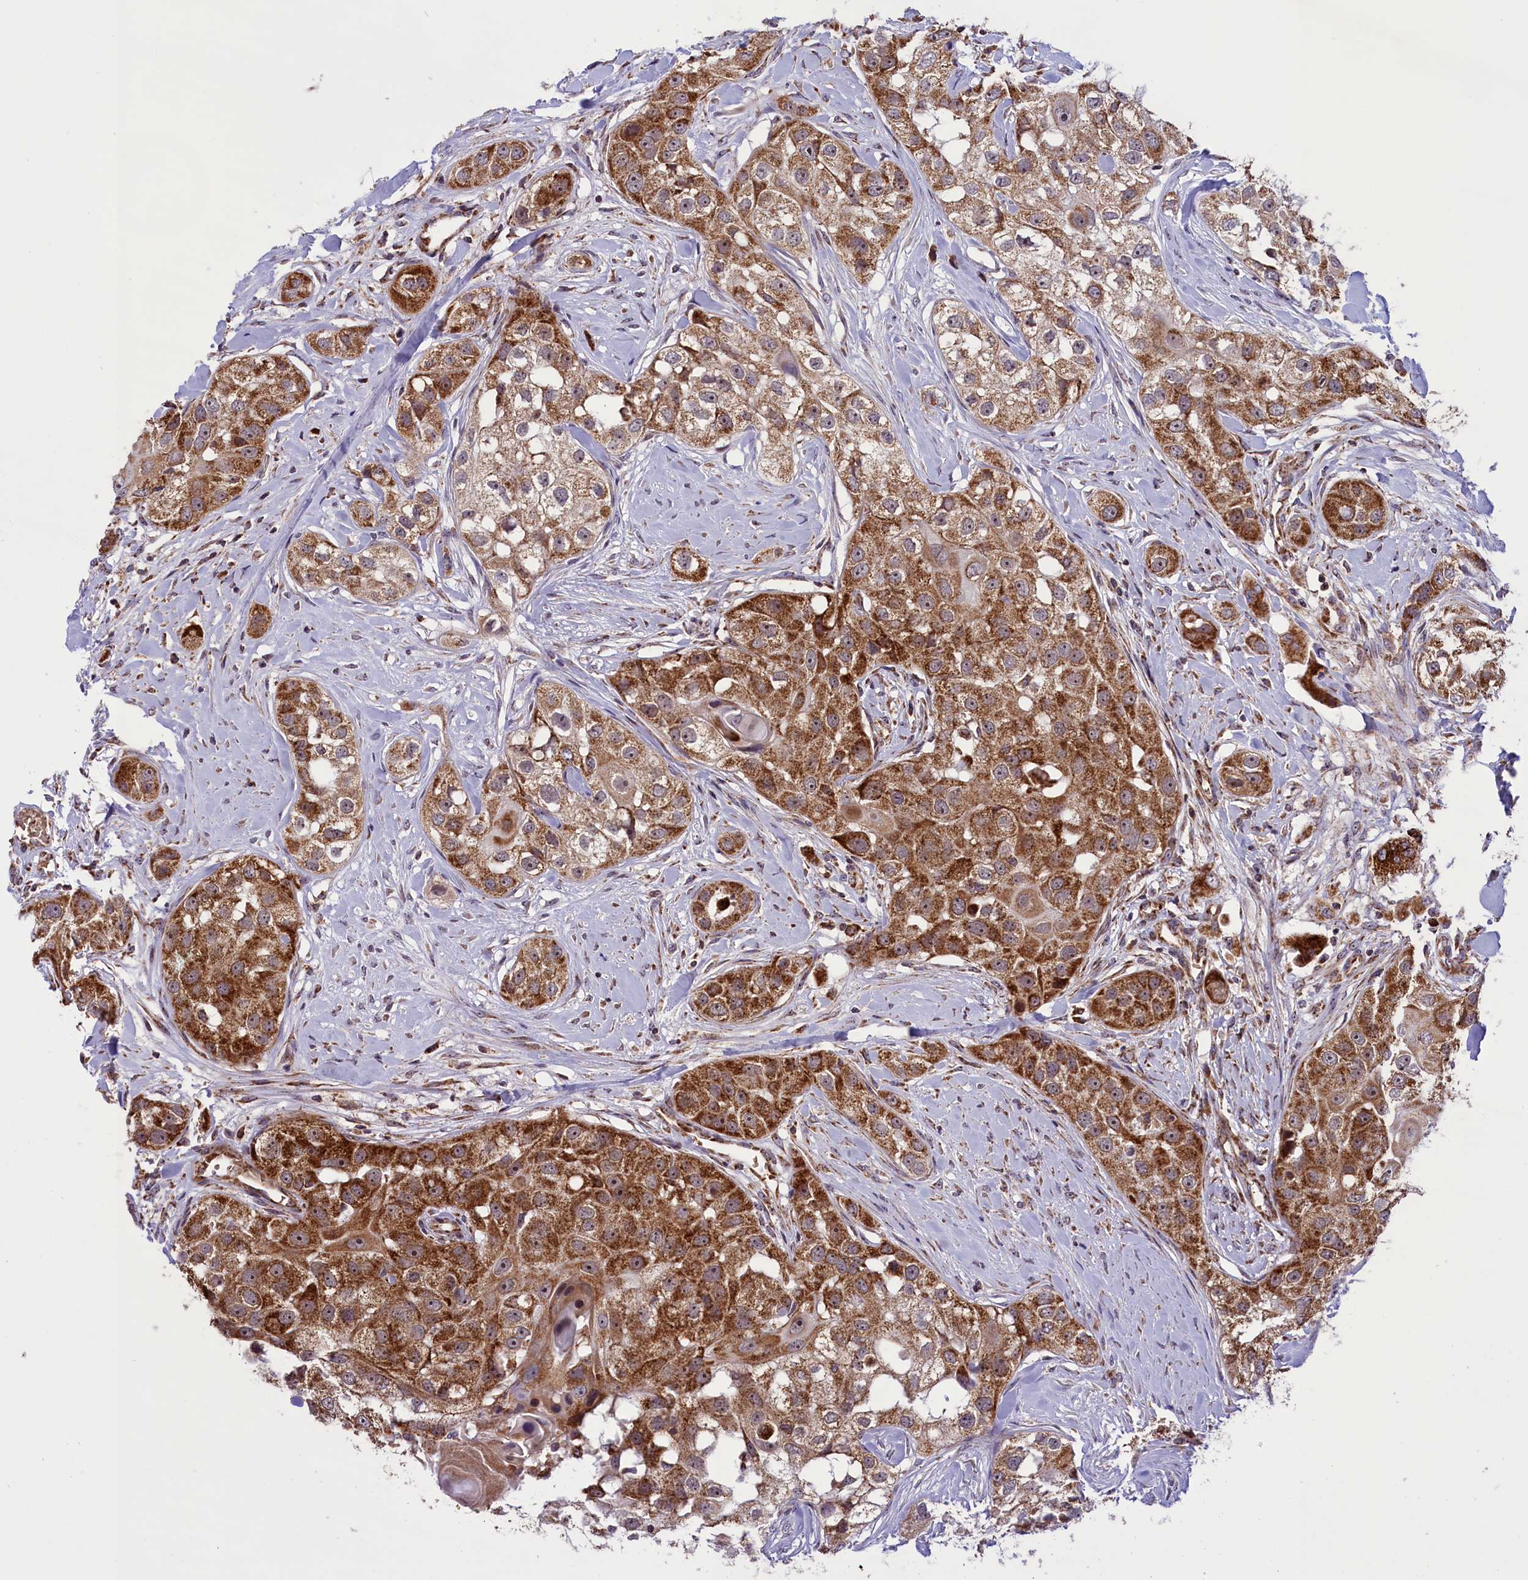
{"staining": {"intensity": "strong", "quantity": "25%-75%", "location": "cytoplasmic/membranous"}, "tissue": "head and neck cancer", "cell_type": "Tumor cells", "image_type": "cancer", "snomed": [{"axis": "morphology", "description": "Normal tissue, NOS"}, {"axis": "morphology", "description": "Squamous cell carcinoma, NOS"}, {"axis": "topography", "description": "Skeletal muscle"}, {"axis": "topography", "description": "Head-Neck"}], "caption": "A brown stain shows strong cytoplasmic/membranous positivity of a protein in head and neck squamous cell carcinoma tumor cells.", "gene": "NDUFS5", "patient": {"sex": "male", "age": 51}}